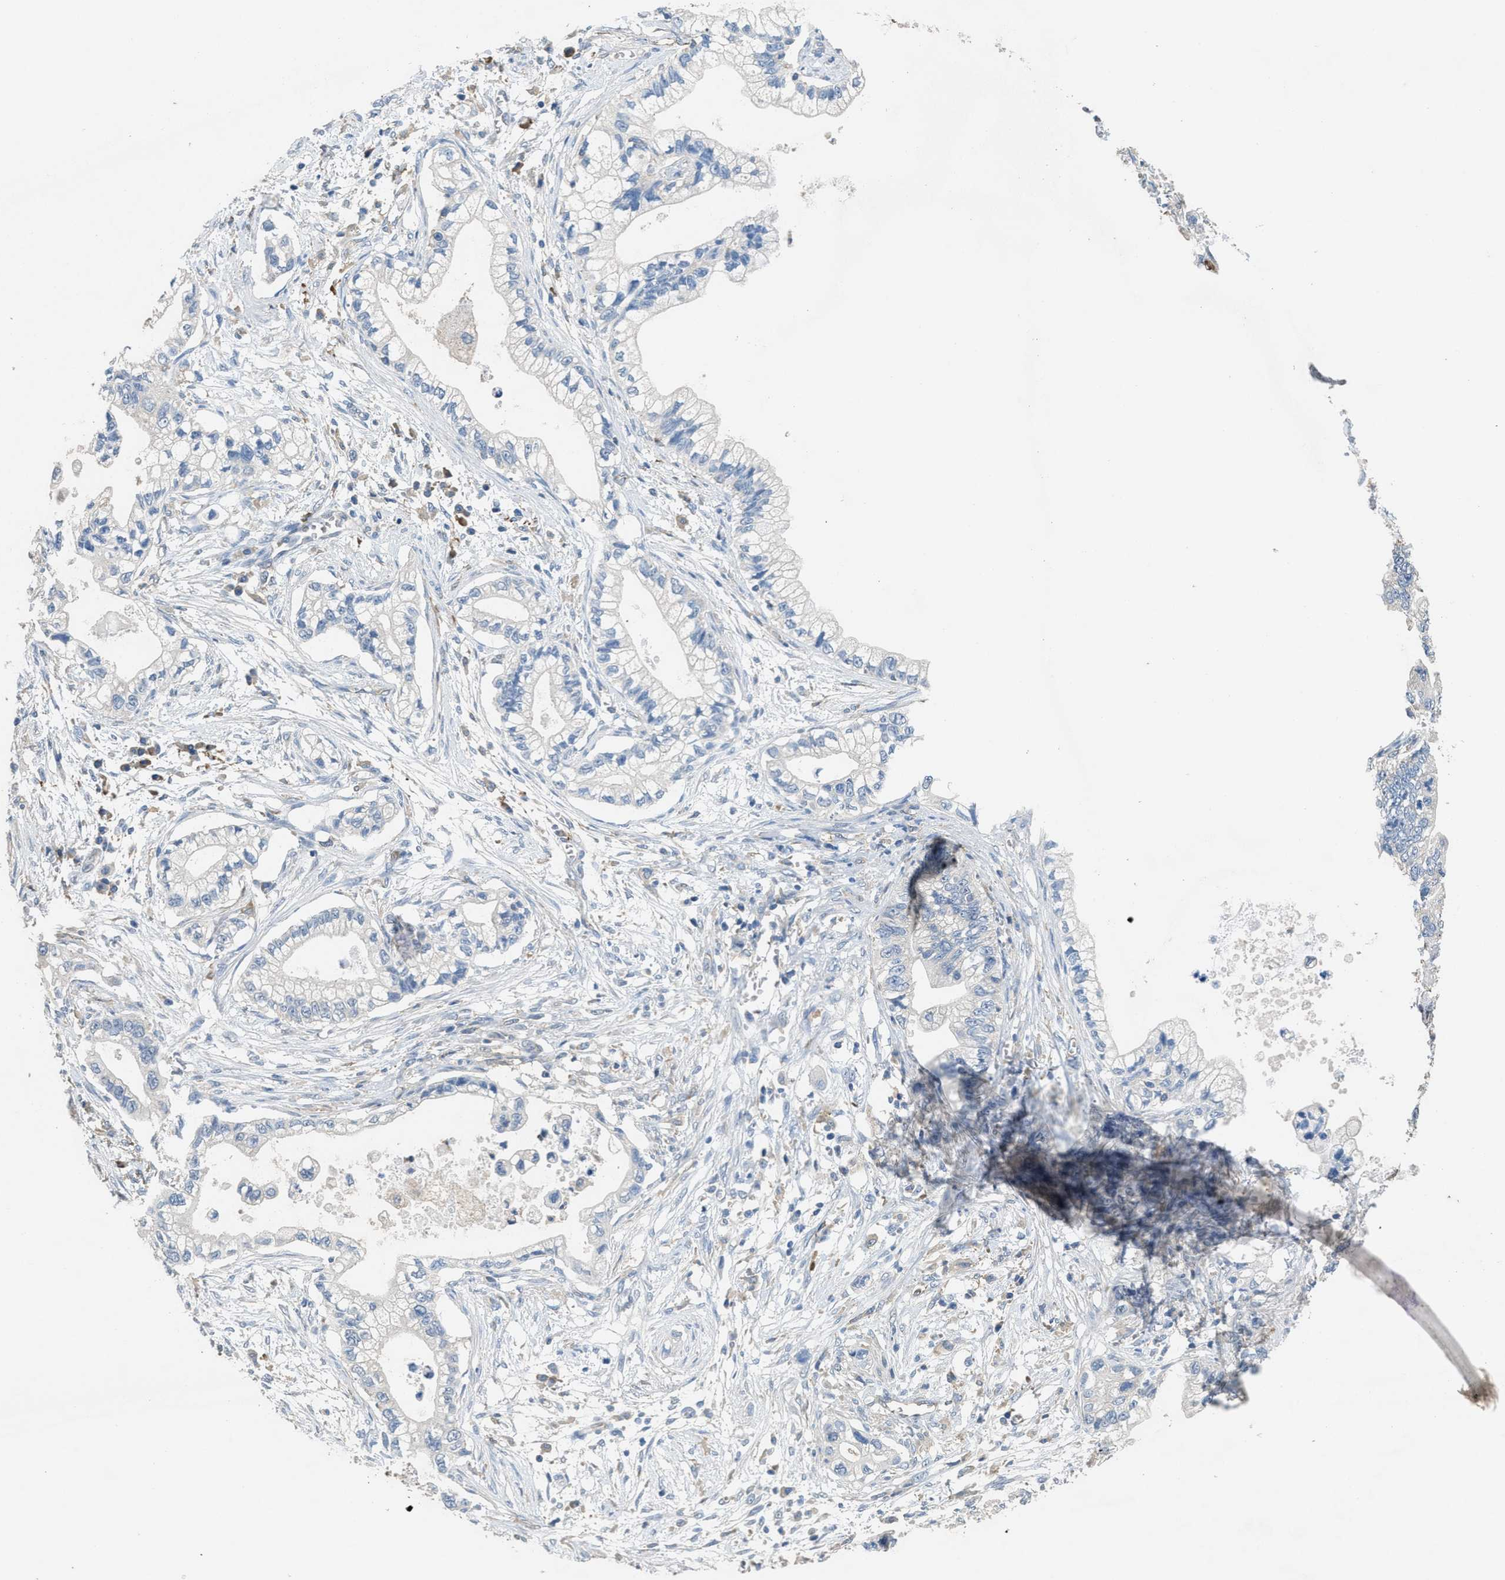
{"staining": {"intensity": "negative", "quantity": "none", "location": "none"}, "tissue": "pancreatic cancer", "cell_type": "Tumor cells", "image_type": "cancer", "snomed": [{"axis": "morphology", "description": "Adenocarcinoma, NOS"}, {"axis": "topography", "description": "Pancreas"}], "caption": "There is no significant expression in tumor cells of pancreatic cancer (adenocarcinoma).", "gene": "DGKE", "patient": {"sex": "male", "age": 56}}